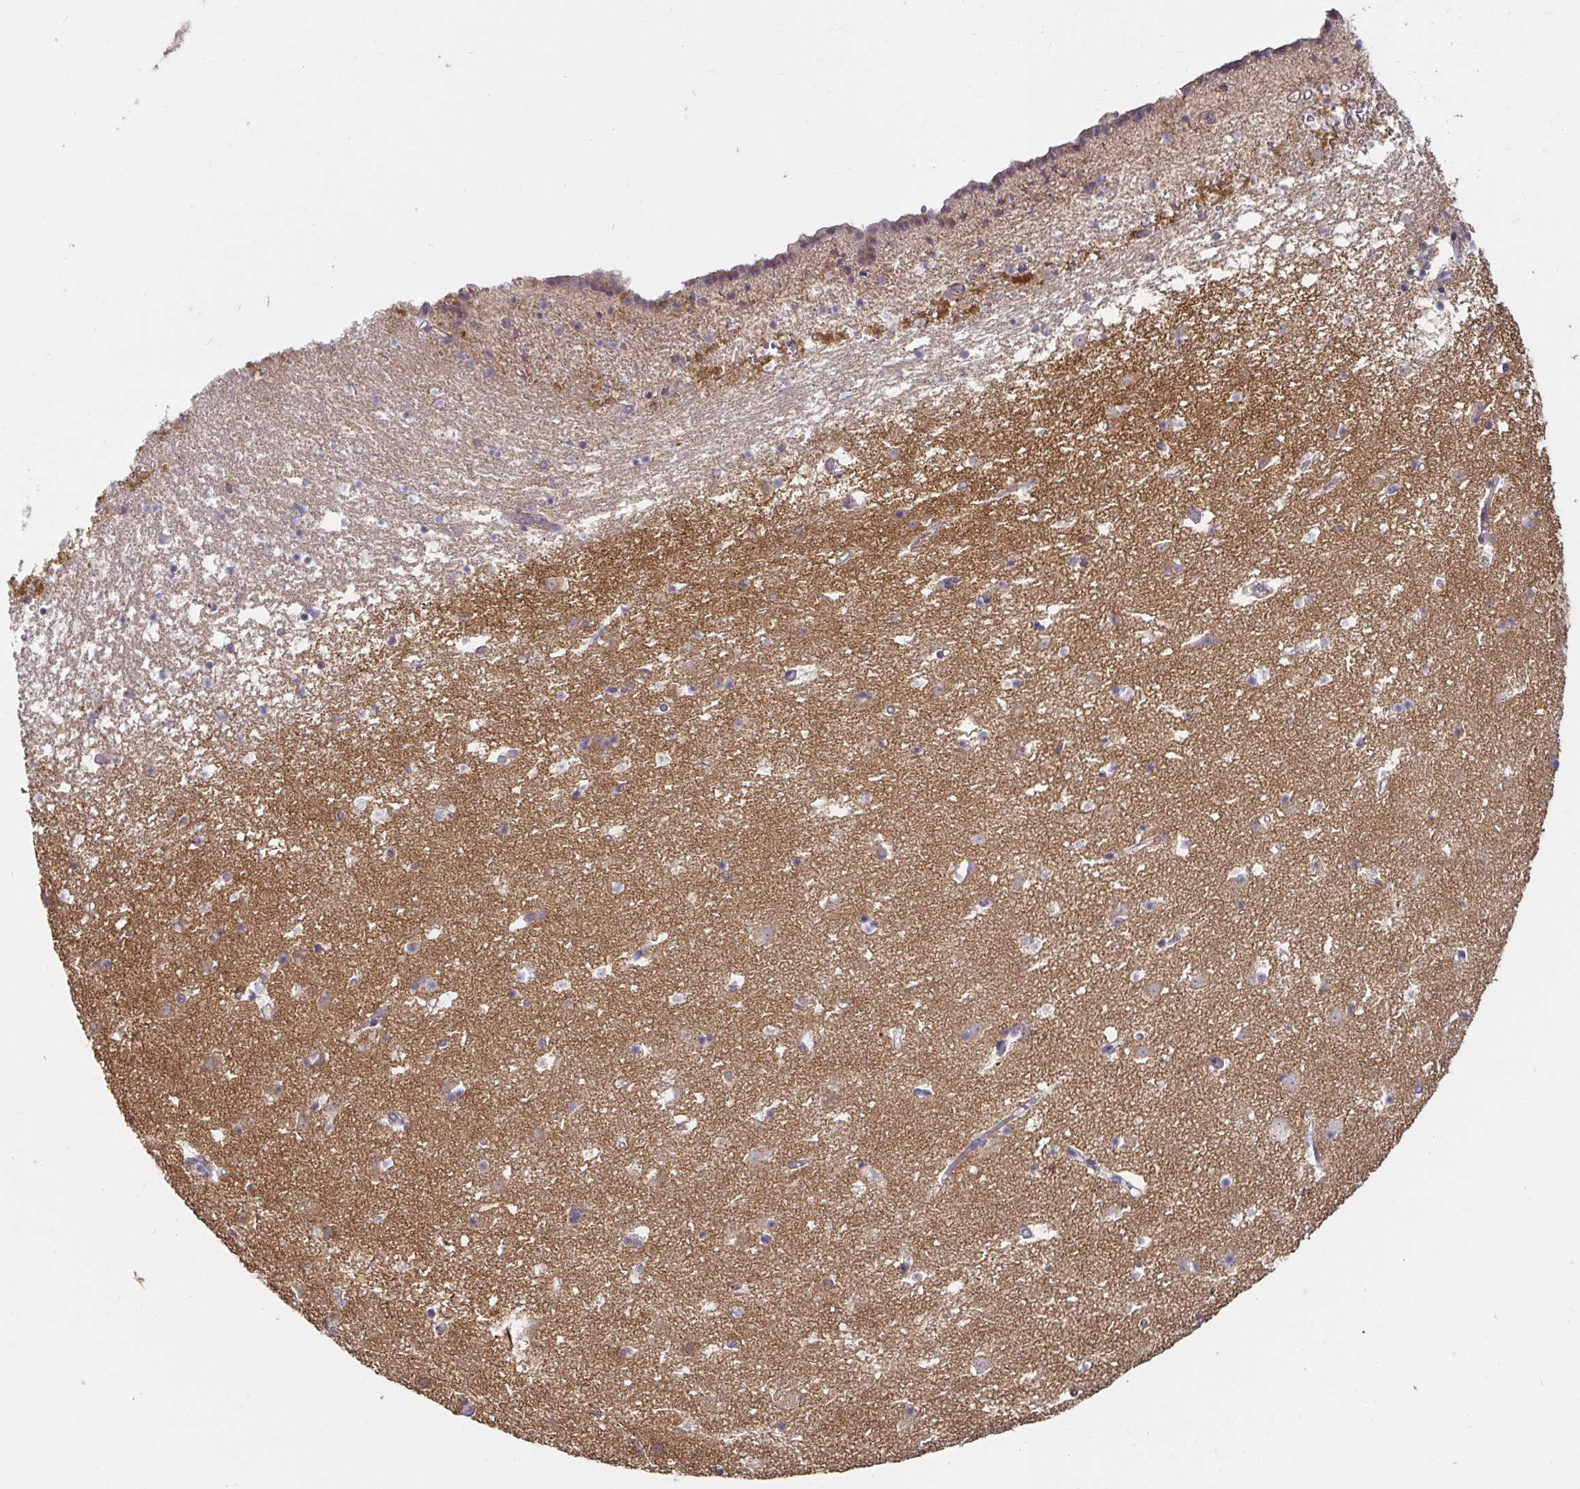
{"staining": {"intensity": "weak", "quantity": "<25%", "location": "cytoplasmic/membranous"}, "tissue": "caudate", "cell_type": "Glial cells", "image_type": "normal", "snomed": [{"axis": "morphology", "description": "Normal tissue, NOS"}, {"axis": "topography", "description": "Lateral ventricle wall"}], "caption": "Immunohistochemistry (IHC) image of unremarkable caudate stained for a protein (brown), which reveals no positivity in glial cells.", "gene": "CDH18", "patient": {"sex": "female", "age": 42}}